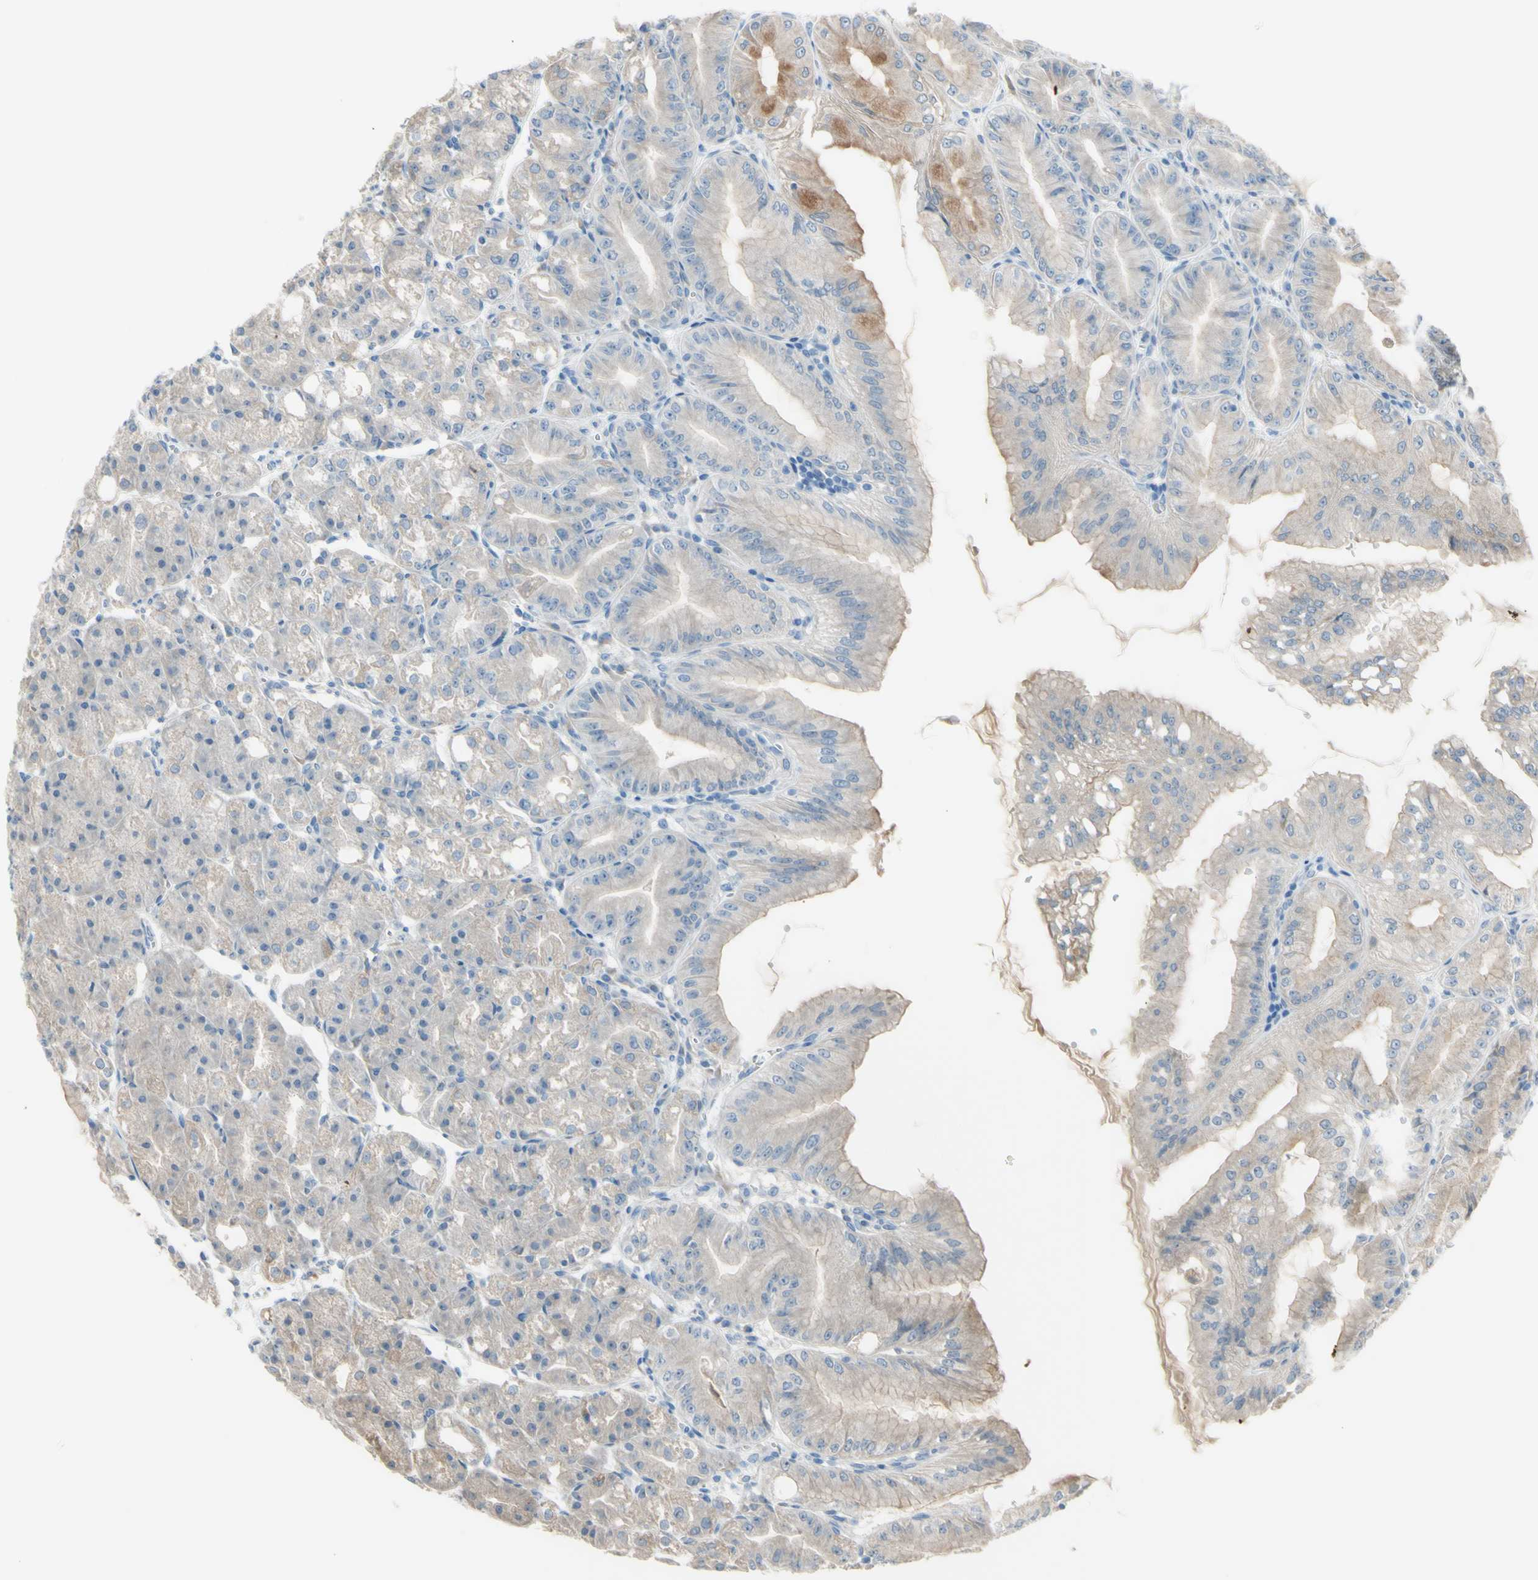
{"staining": {"intensity": "moderate", "quantity": "<25%", "location": "cytoplasmic/membranous"}, "tissue": "stomach", "cell_type": "Glandular cells", "image_type": "normal", "snomed": [{"axis": "morphology", "description": "Normal tissue, NOS"}, {"axis": "topography", "description": "Stomach, lower"}], "caption": "Immunohistochemistry (IHC) micrograph of unremarkable stomach: human stomach stained using IHC displays low levels of moderate protein expression localized specifically in the cytoplasmic/membranous of glandular cells, appearing as a cytoplasmic/membranous brown color.", "gene": "ATRN", "patient": {"sex": "male", "age": 71}}